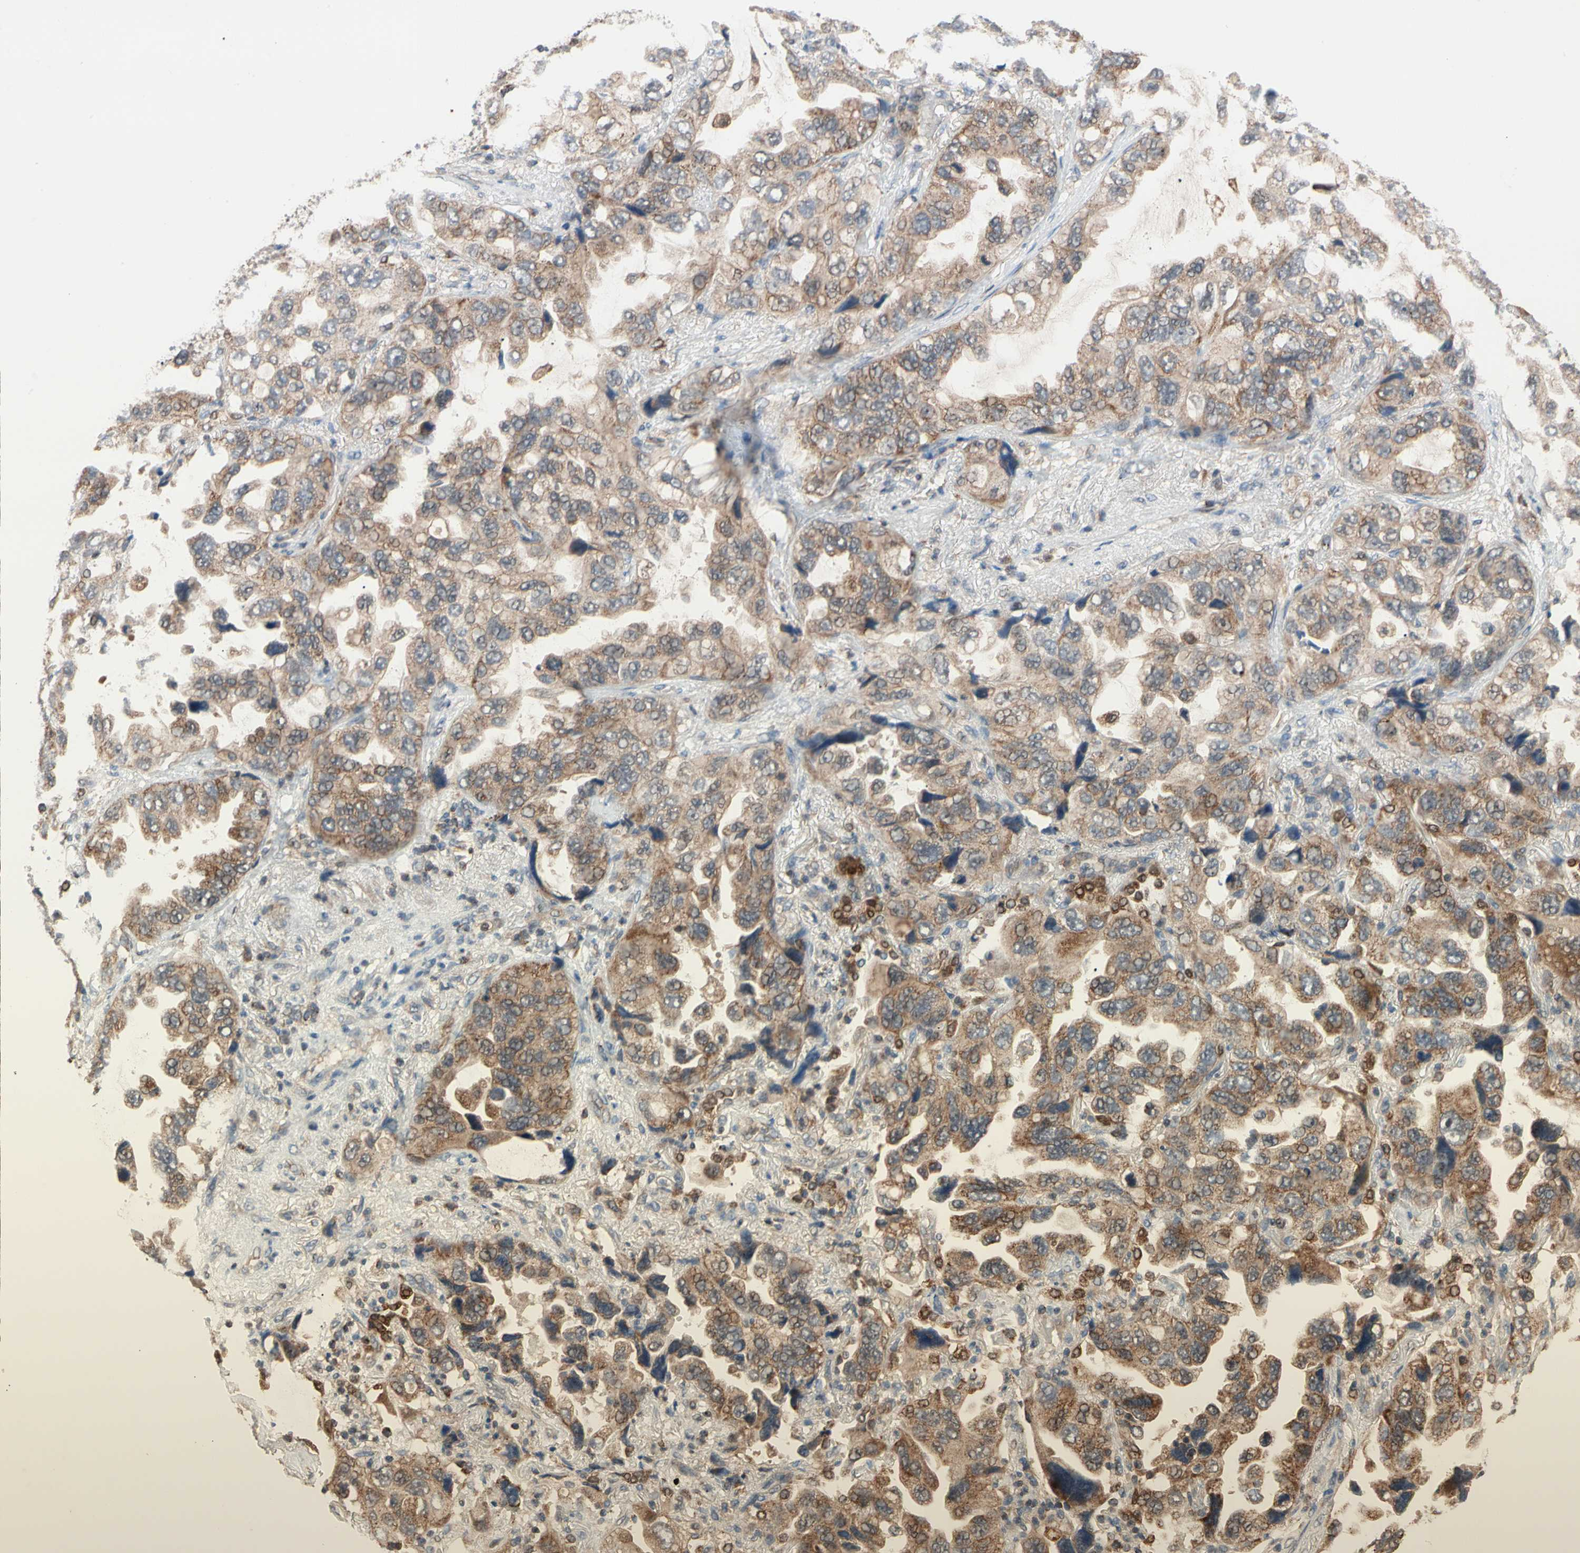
{"staining": {"intensity": "moderate", "quantity": ">75%", "location": "cytoplasmic/membranous"}, "tissue": "lung cancer", "cell_type": "Tumor cells", "image_type": "cancer", "snomed": [{"axis": "morphology", "description": "Squamous cell carcinoma, NOS"}, {"axis": "topography", "description": "Lung"}], "caption": "Protein analysis of lung squamous cell carcinoma tissue shows moderate cytoplasmic/membranous expression in approximately >75% of tumor cells.", "gene": "MTHFS", "patient": {"sex": "female", "age": 73}}